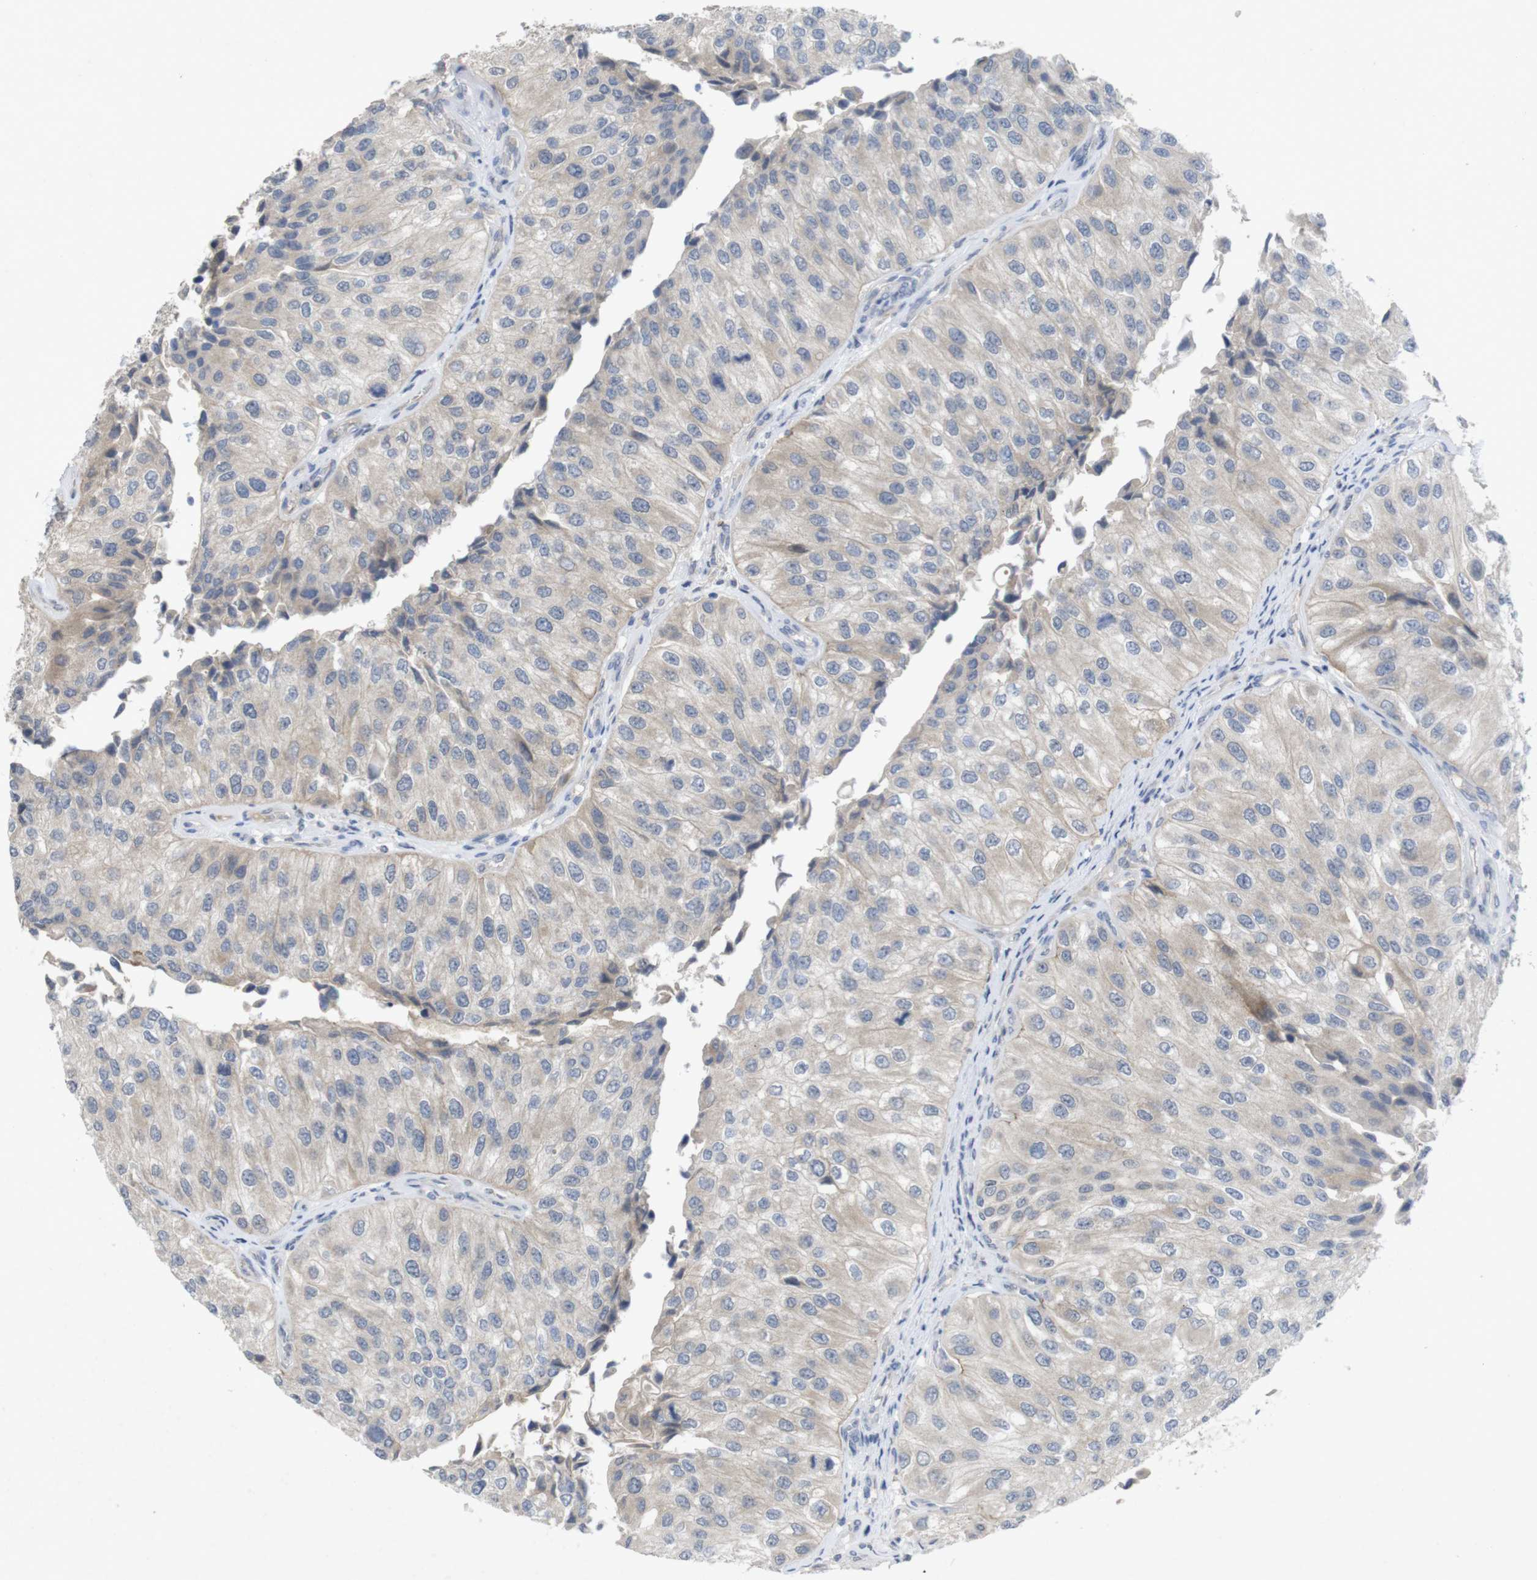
{"staining": {"intensity": "weak", "quantity": "<25%", "location": "cytoplasmic/membranous"}, "tissue": "urothelial cancer", "cell_type": "Tumor cells", "image_type": "cancer", "snomed": [{"axis": "morphology", "description": "Urothelial carcinoma, High grade"}, {"axis": "topography", "description": "Kidney"}, {"axis": "topography", "description": "Urinary bladder"}], "caption": "This is a image of immunohistochemistry staining of urothelial cancer, which shows no positivity in tumor cells. (Stains: DAB (3,3'-diaminobenzidine) IHC with hematoxylin counter stain, Microscopy: brightfield microscopy at high magnification).", "gene": "BCAR3", "patient": {"sex": "male", "age": 77}}